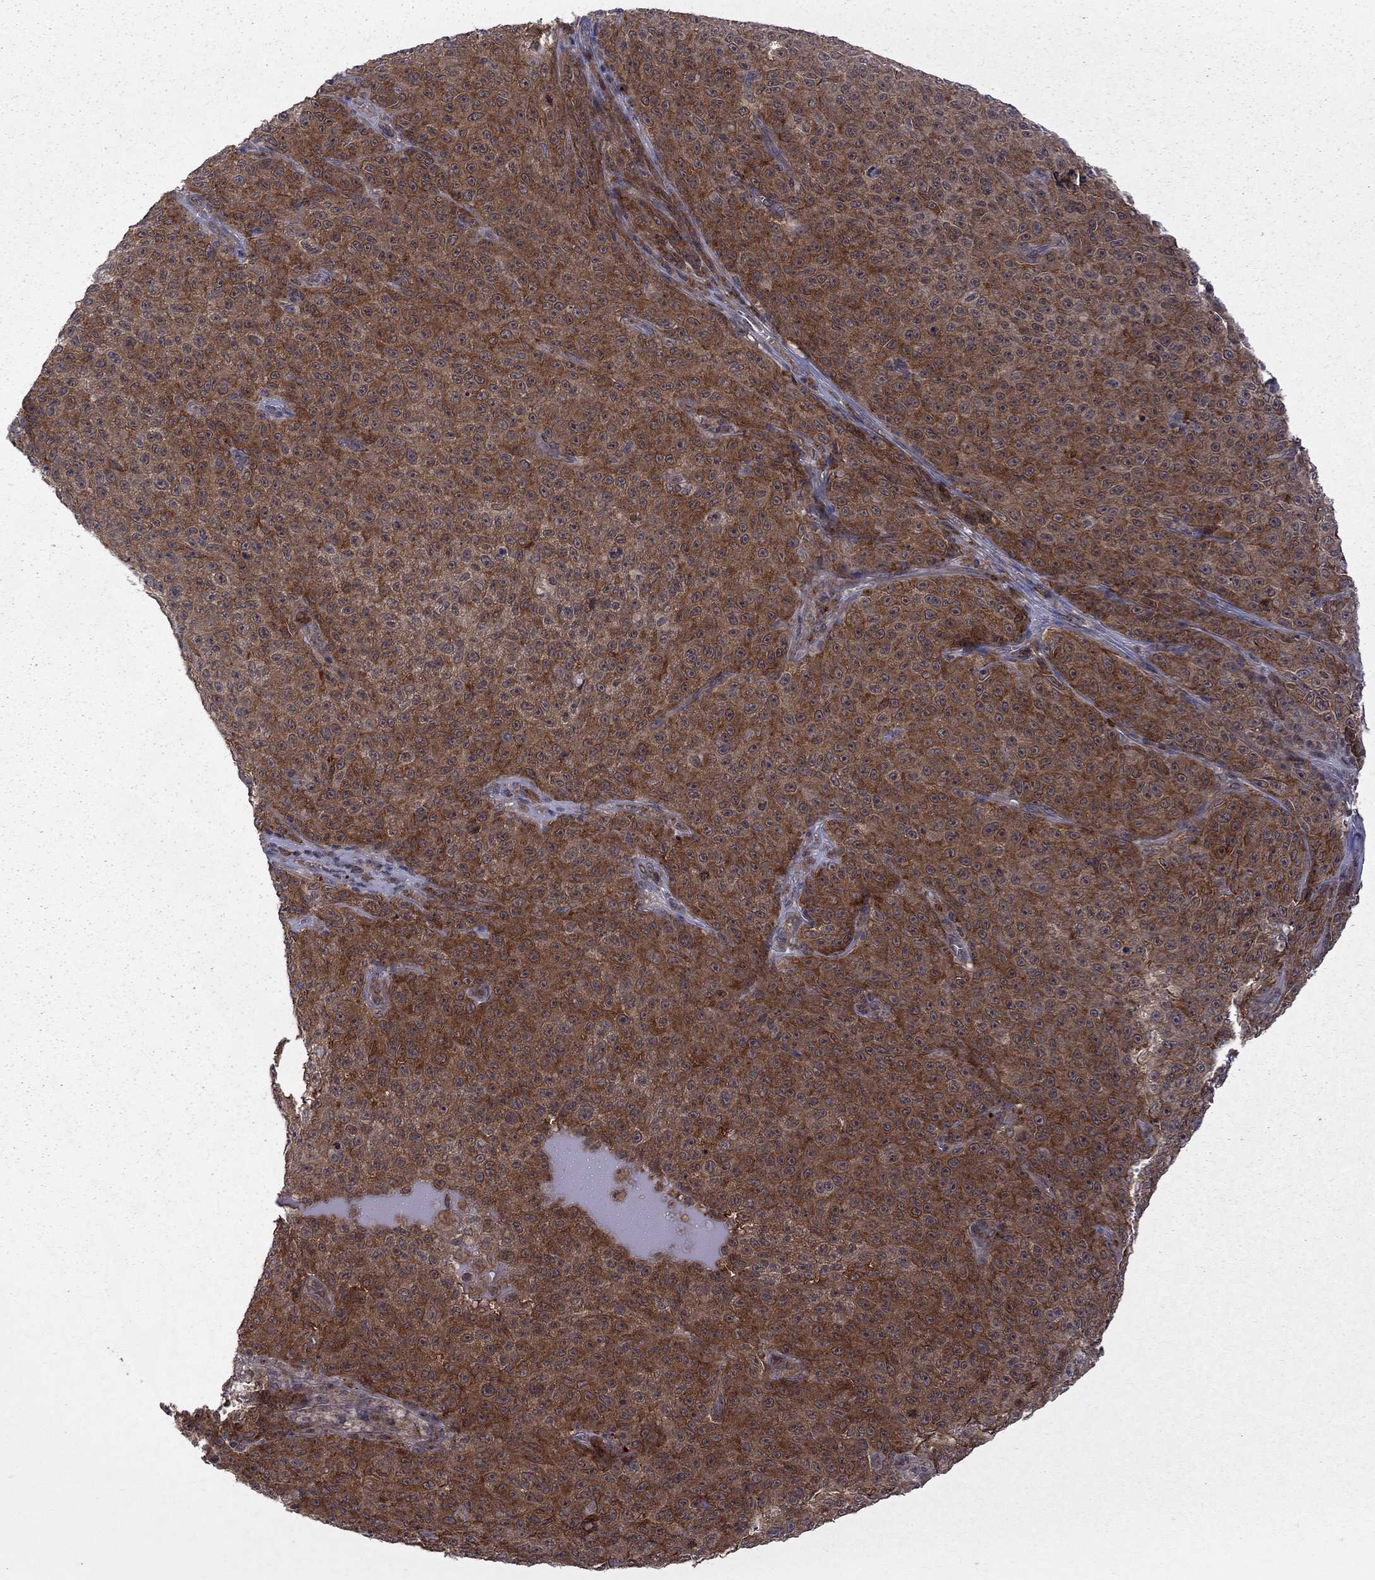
{"staining": {"intensity": "strong", "quantity": ">75%", "location": "cytoplasmic/membranous"}, "tissue": "melanoma", "cell_type": "Tumor cells", "image_type": "cancer", "snomed": [{"axis": "morphology", "description": "Malignant melanoma, NOS"}, {"axis": "topography", "description": "Skin"}], "caption": "A high amount of strong cytoplasmic/membranous expression is identified in about >75% of tumor cells in melanoma tissue.", "gene": "NAA50", "patient": {"sex": "female", "age": 82}}